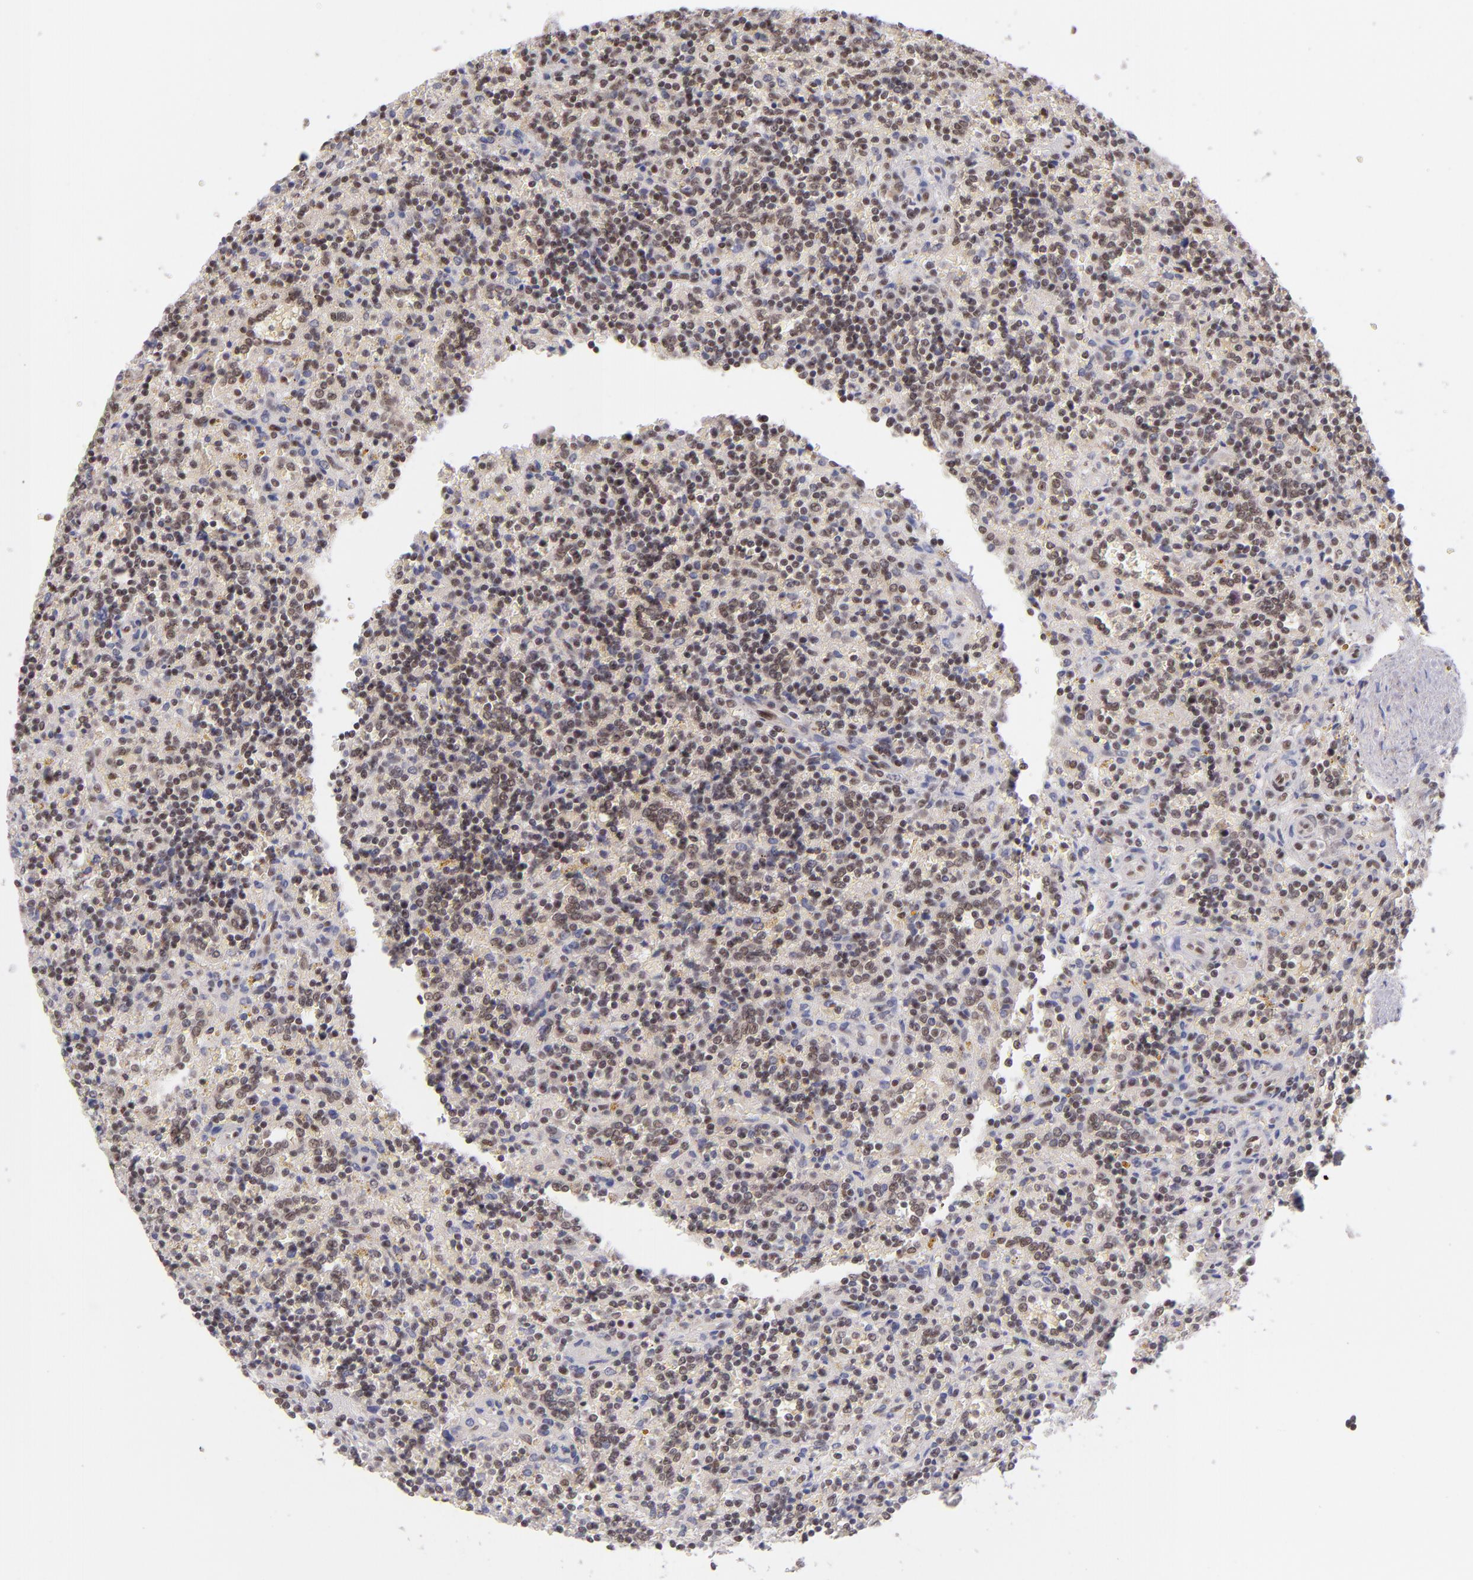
{"staining": {"intensity": "moderate", "quantity": ">75%", "location": "nuclear"}, "tissue": "lymphoma", "cell_type": "Tumor cells", "image_type": "cancer", "snomed": [{"axis": "morphology", "description": "Malignant lymphoma, non-Hodgkin's type, Low grade"}, {"axis": "topography", "description": "Spleen"}], "caption": "There is medium levels of moderate nuclear expression in tumor cells of lymphoma, as demonstrated by immunohistochemical staining (brown color).", "gene": "ZNF148", "patient": {"sex": "male", "age": 67}}